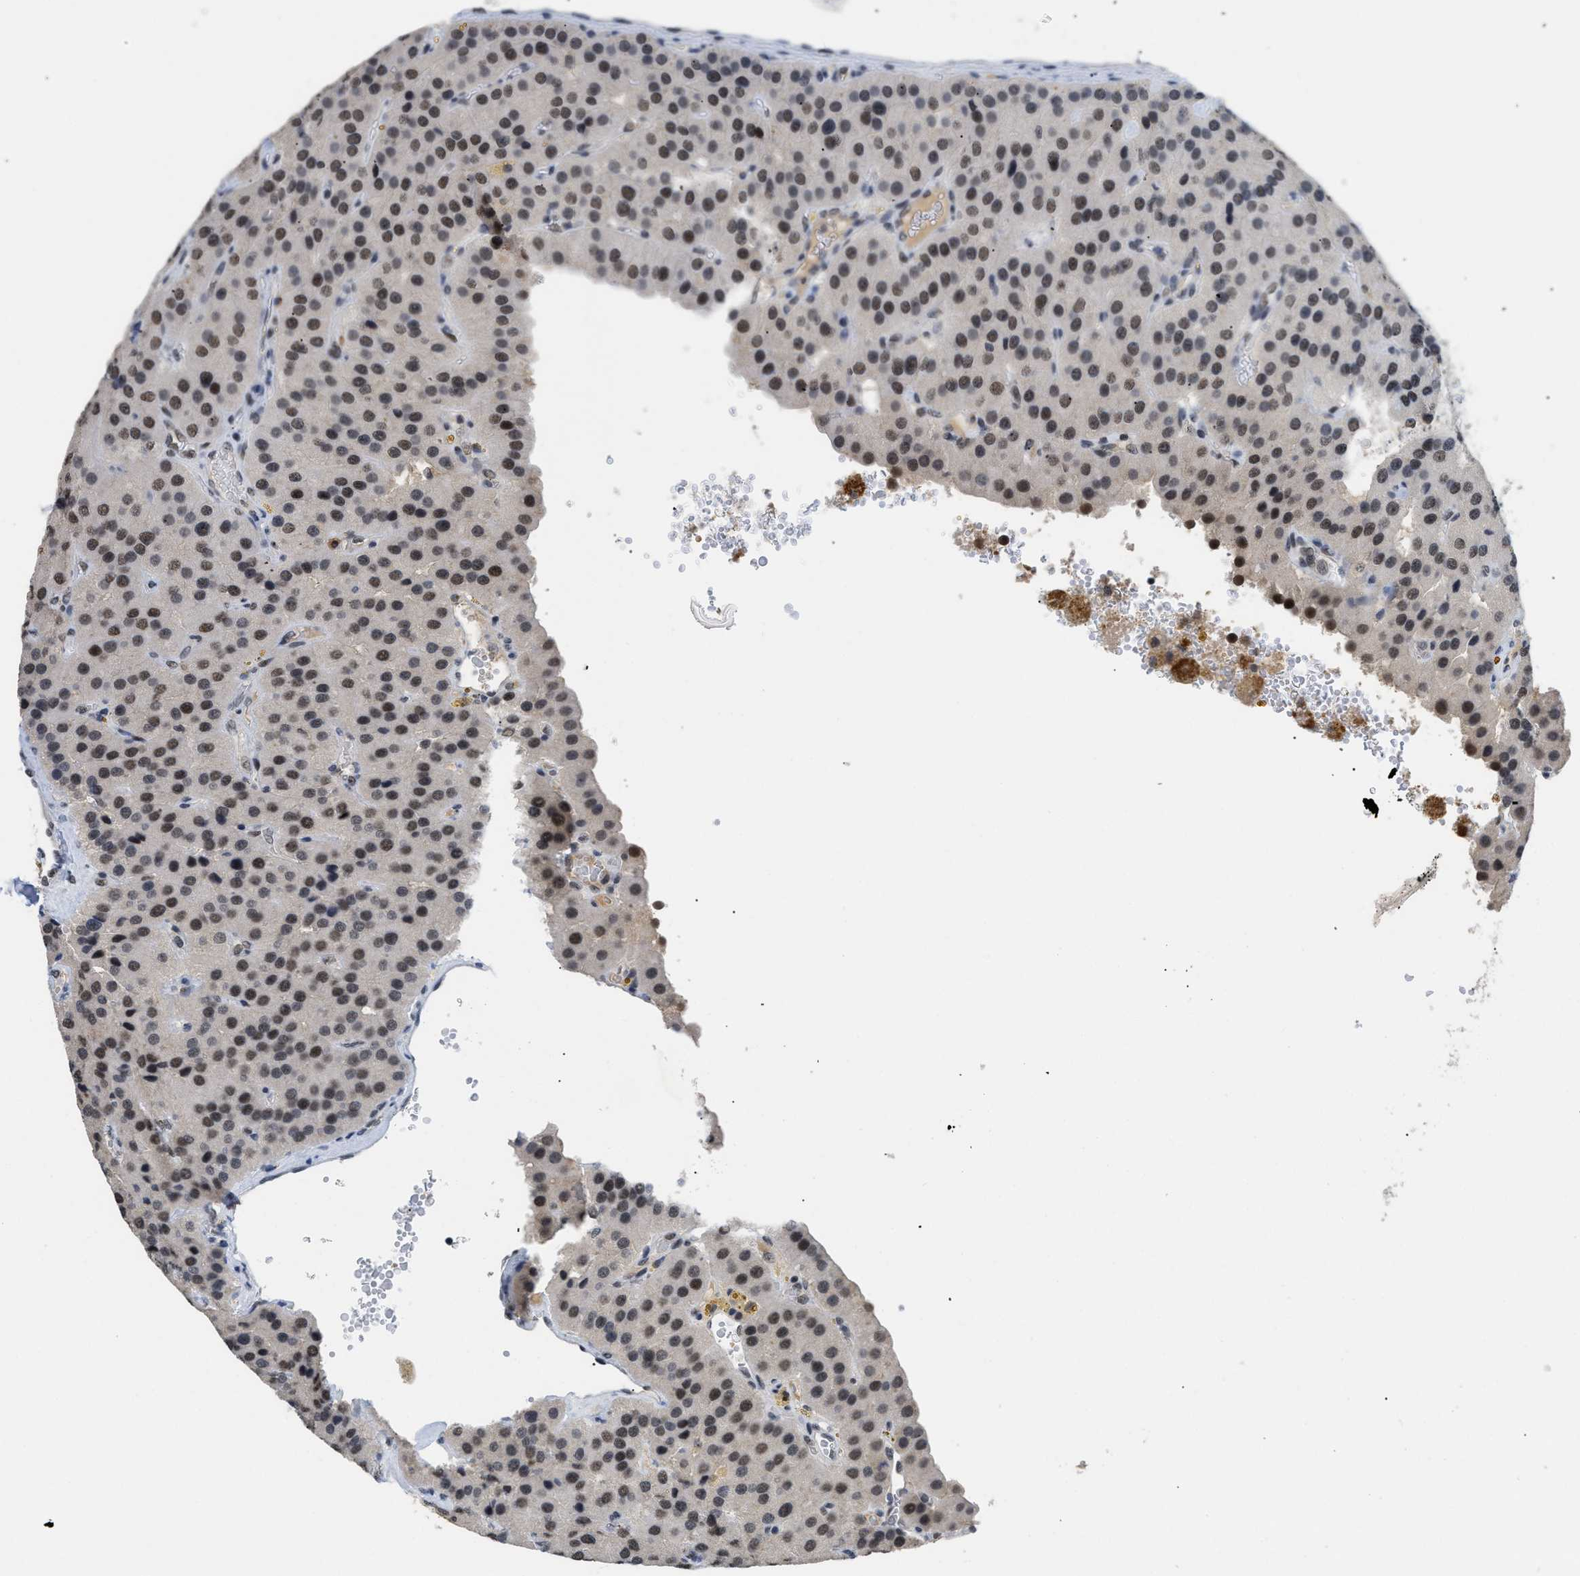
{"staining": {"intensity": "moderate", "quantity": "25%-75%", "location": "nuclear"}, "tissue": "parathyroid gland", "cell_type": "Glandular cells", "image_type": "normal", "snomed": [{"axis": "morphology", "description": "Normal tissue, NOS"}, {"axis": "morphology", "description": "Adenoma, NOS"}, {"axis": "topography", "description": "Parathyroid gland"}], "caption": "The immunohistochemical stain highlights moderate nuclear positivity in glandular cells of unremarkable parathyroid gland. The staining was performed using DAB to visualize the protein expression in brown, while the nuclei were stained in blue with hematoxylin (Magnification: 20x).", "gene": "GGNBP2", "patient": {"sex": "female", "age": 86}}